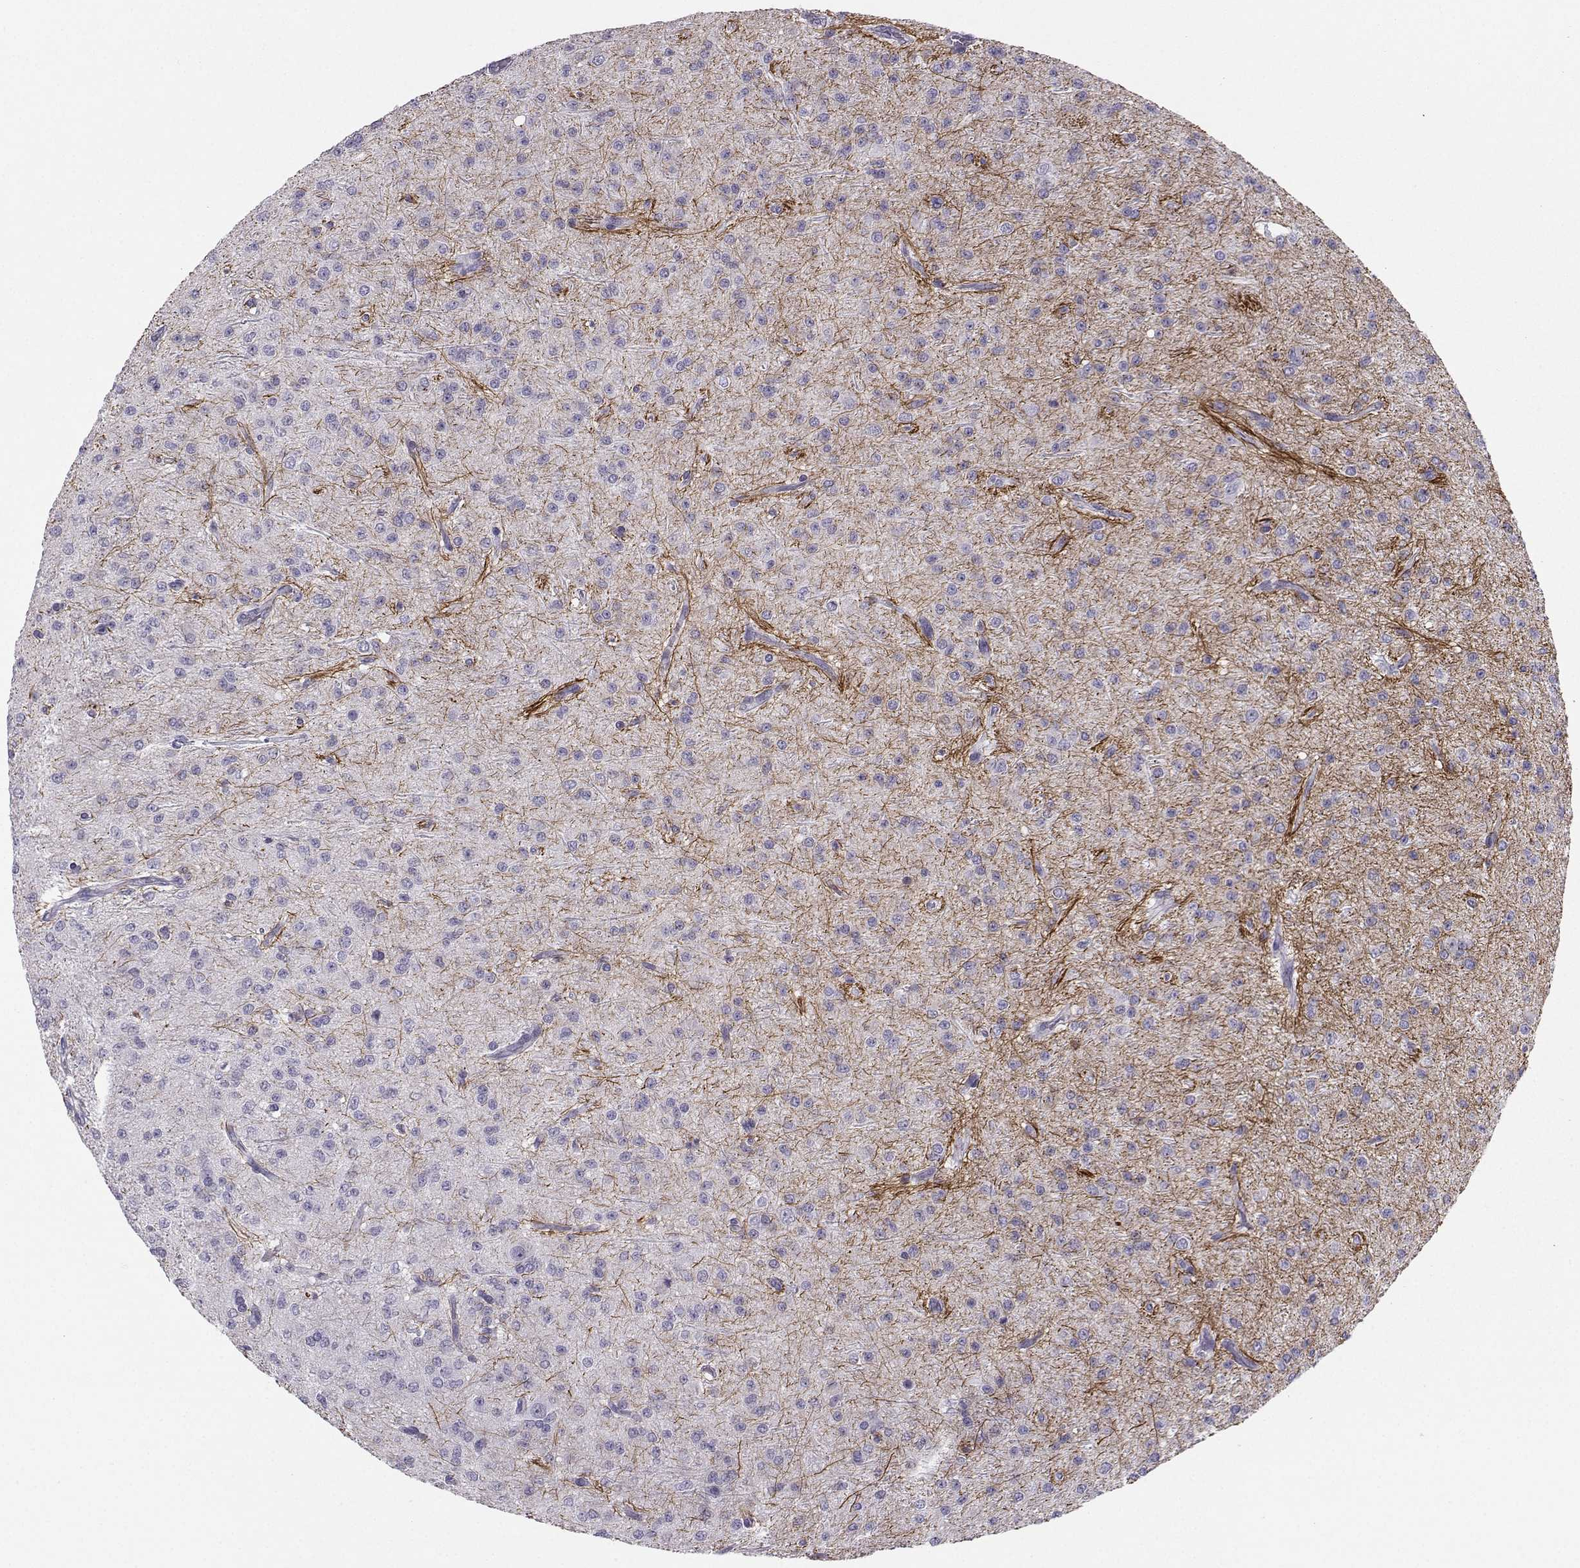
{"staining": {"intensity": "negative", "quantity": "none", "location": "none"}, "tissue": "glioma", "cell_type": "Tumor cells", "image_type": "cancer", "snomed": [{"axis": "morphology", "description": "Glioma, malignant, Low grade"}, {"axis": "topography", "description": "Brain"}], "caption": "Histopathology image shows no significant protein expression in tumor cells of malignant glioma (low-grade).", "gene": "LHX1", "patient": {"sex": "male", "age": 27}}